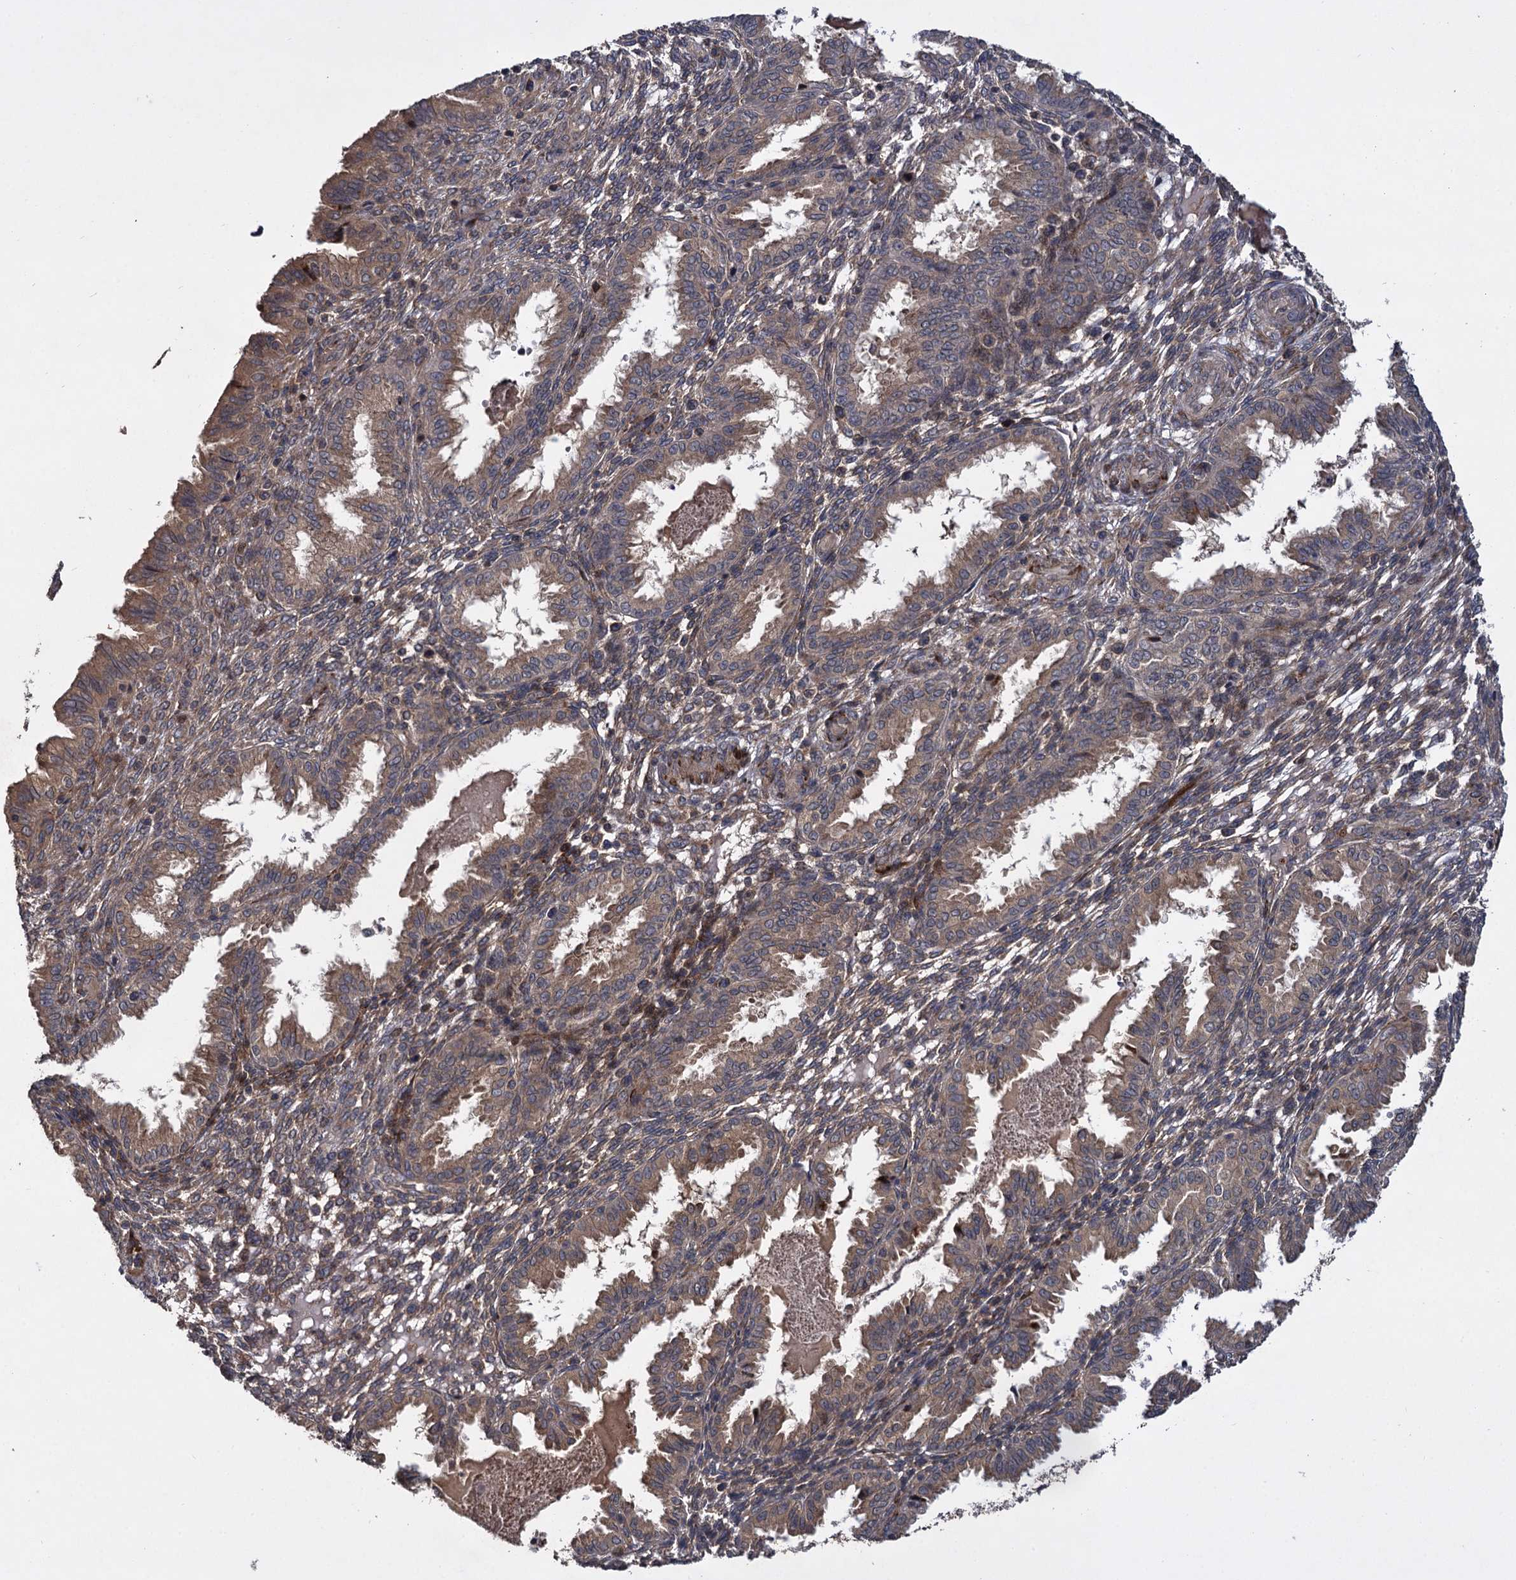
{"staining": {"intensity": "weak", "quantity": "25%-75%", "location": "cytoplasmic/membranous"}, "tissue": "endometrium", "cell_type": "Cells in endometrial stroma", "image_type": "normal", "snomed": [{"axis": "morphology", "description": "Normal tissue, NOS"}, {"axis": "topography", "description": "Endometrium"}], "caption": "There is low levels of weak cytoplasmic/membranous staining in cells in endometrial stroma of normal endometrium, as demonstrated by immunohistochemical staining (brown color).", "gene": "INPPL1", "patient": {"sex": "female", "age": 33}}